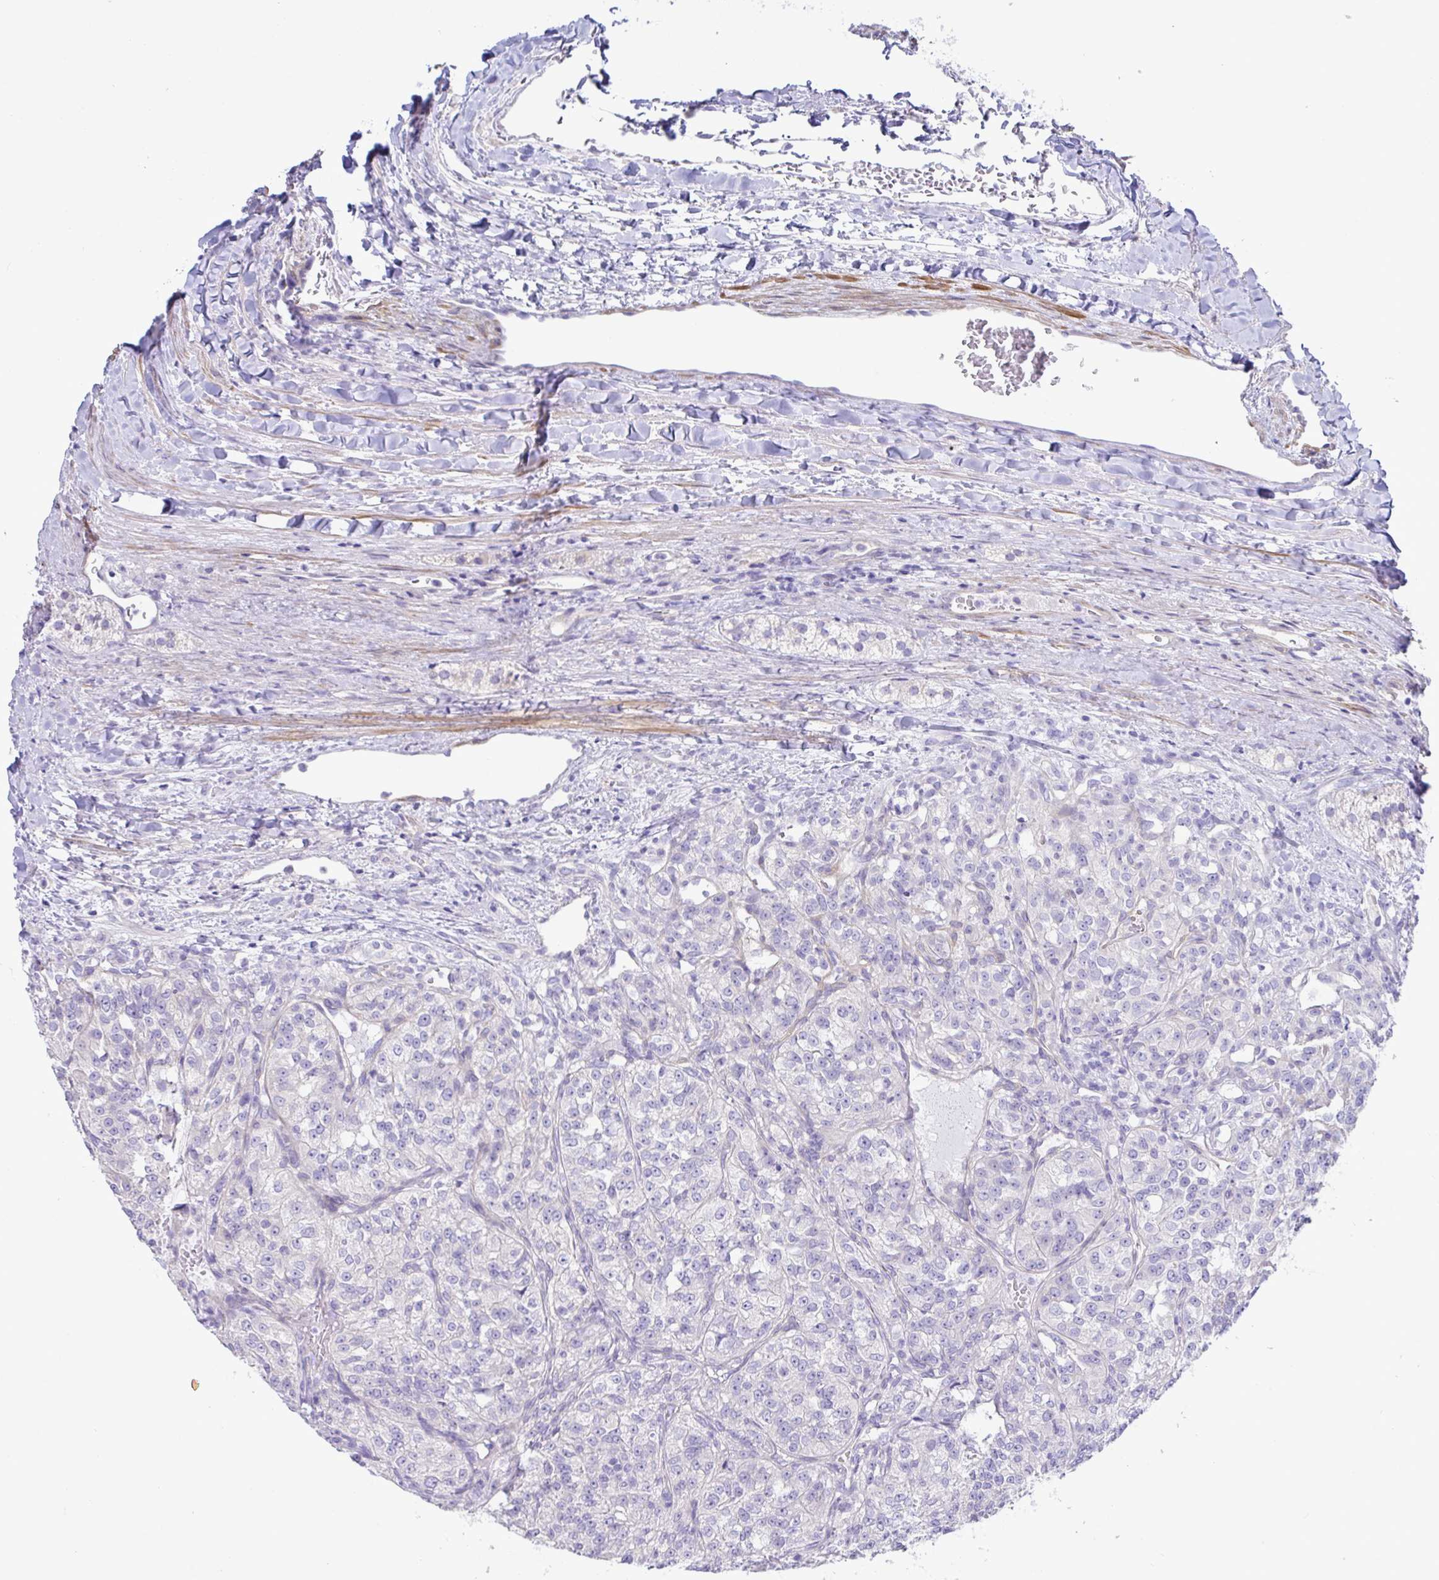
{"staining": {"intensity": "negative", "quantity": "none", "location": "none"}, "tissue": "renal cancer", "cell_type": "Tumor cells", "image_type": "cancer", "snomed": [{"axis": "morphology", "description": "Adenocarcinoma, NOS"}, {"axis": "topography", "description": "Kidney"}], "caption": "Human renal cancer stained for a protein using immunohistochemistry (IHC) demonstrates no staining in tumor cells.", "gene": "MED11", "patient": {"sex": "female", "age": 63}}